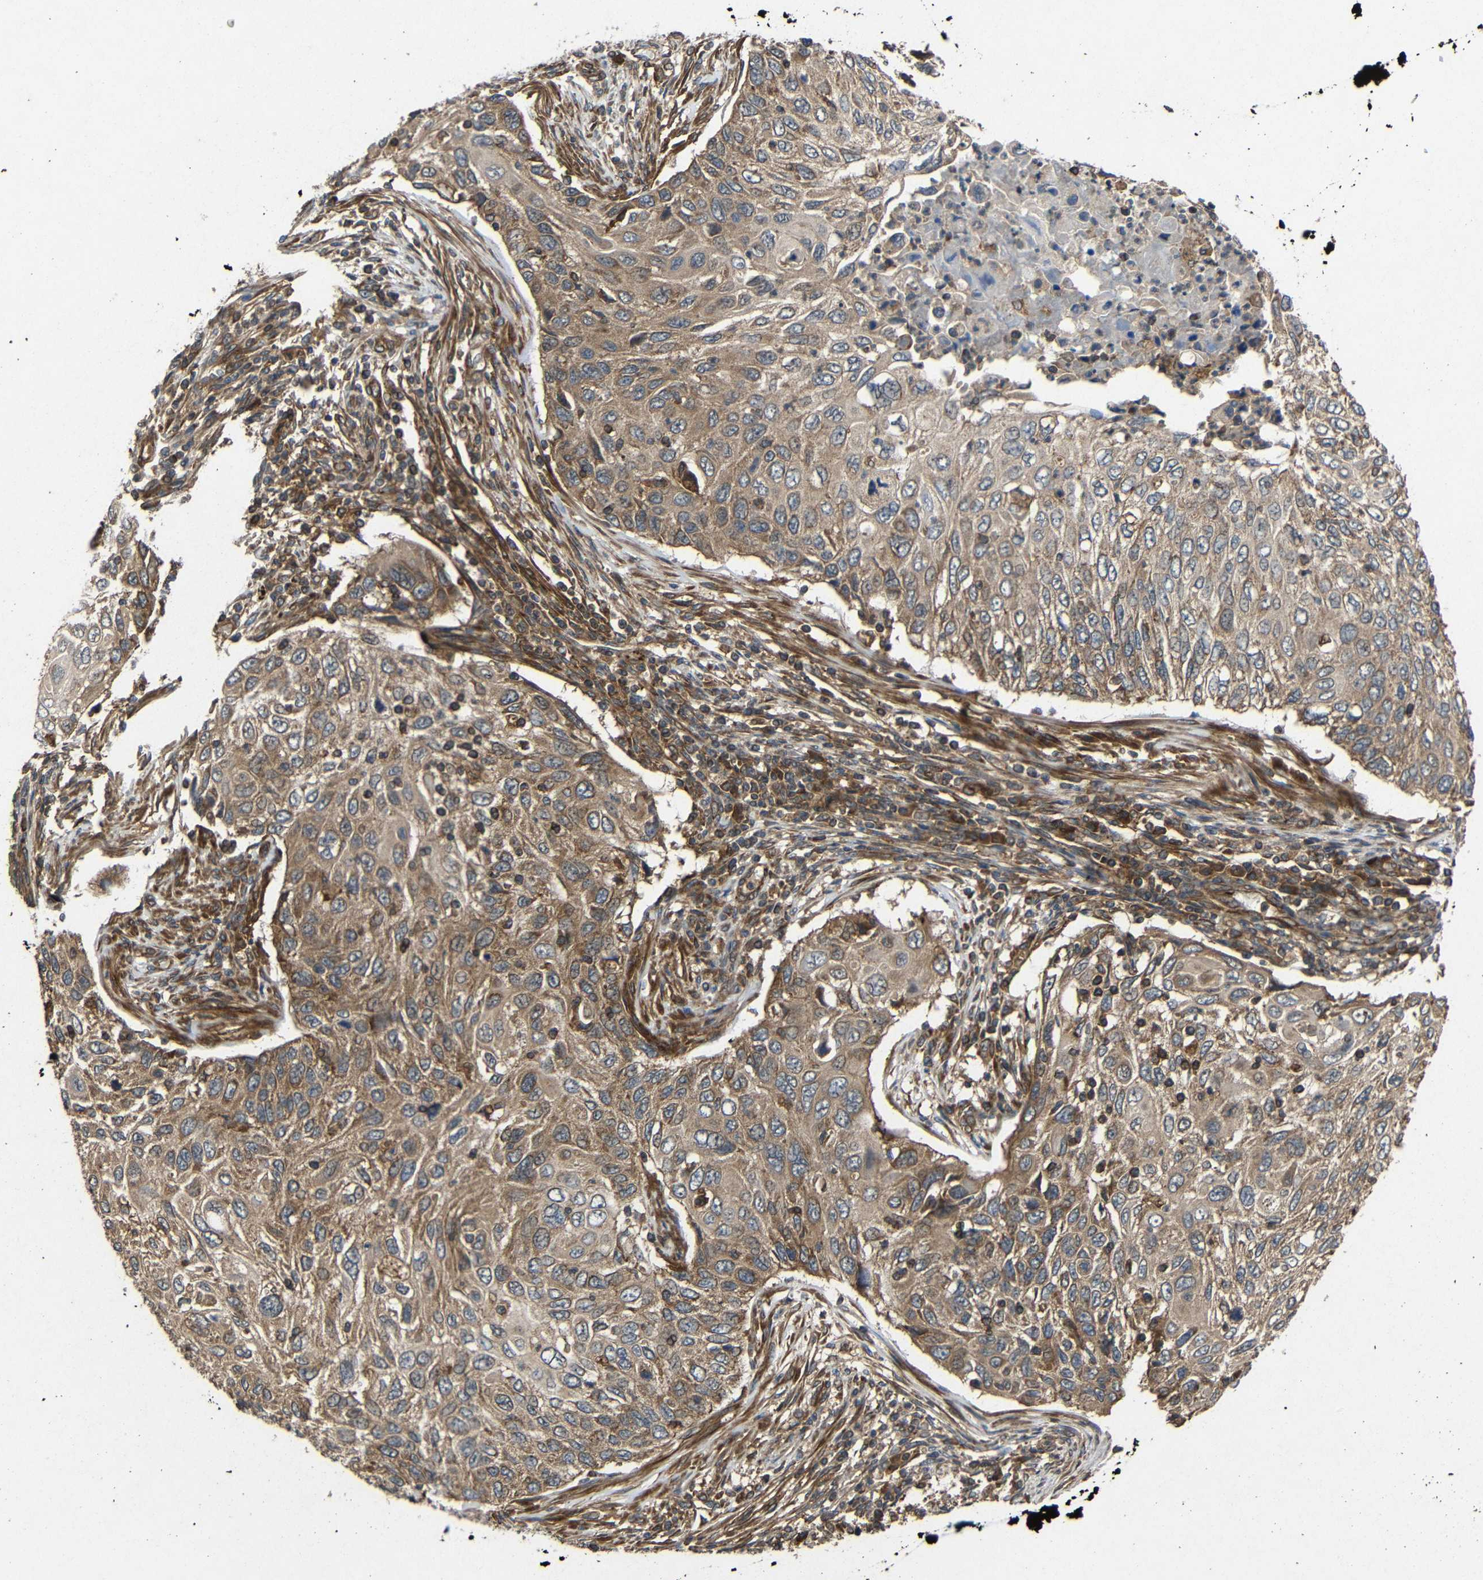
{"staining": {"intensity": "weak", "quantity": ">75%", "location": "cytoplasmic/membranous"}, "tissue": "cervical cancer", "cell_type": "Tumor cells", "image_type": "cancer", "snomed": [{"axis": "morphology", "description": "Squamous cell carcinoma, NOS"}, {"axis": "topography", "description": "Cervix"}], "caption": "Cervical cancer stained for a protein shows weak cytoplasmic/membranous positivity in tumor cells.", "gene": "EIF2S1", "patient": {"sex": "female", "age": 70}}